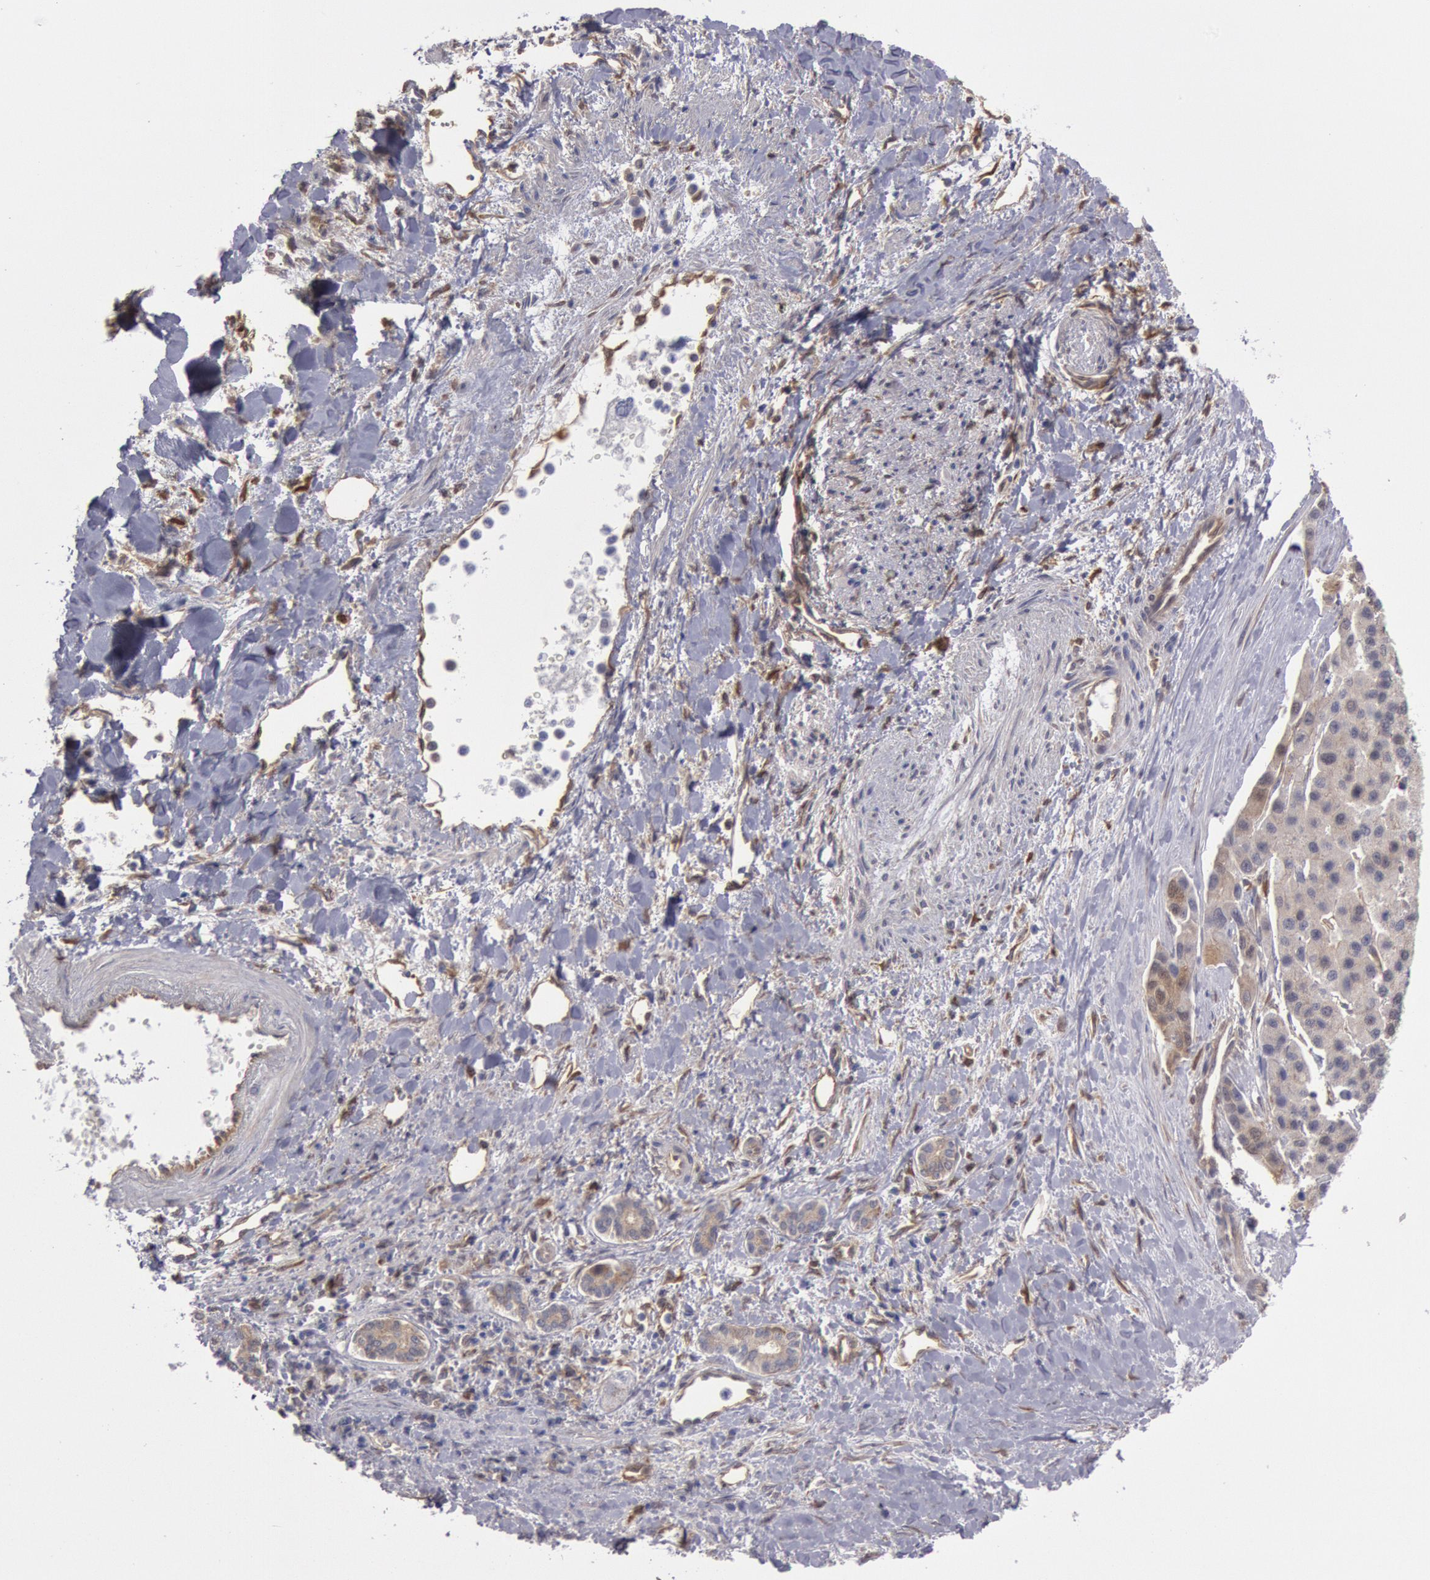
{"staining": {"intensity": "weak", "quantity": "25%-75%", "location": "cytoplasmic/membranous"}, "tissue": "liver cancer", "cell_type": "Tumor cells", "image_type": "cancer", "snomed": [{"axis": "morphology", "description": "Carcinoma, Hepatocellular, NOS"}, {"axis": "topography", "description": "Liver"}], "caption": "IHC histopathology image of neoplastic tissue: human liver cancer stained using immunohistochemistry demonstrates low levels of weak protein expression localized specifically in the cytoplasmic/membranous of tumor cells, appearing as a cytoplasmic/membranous brown color.", "gene": "CCDC50", "patient": {"sex": "female", "age": 85}}